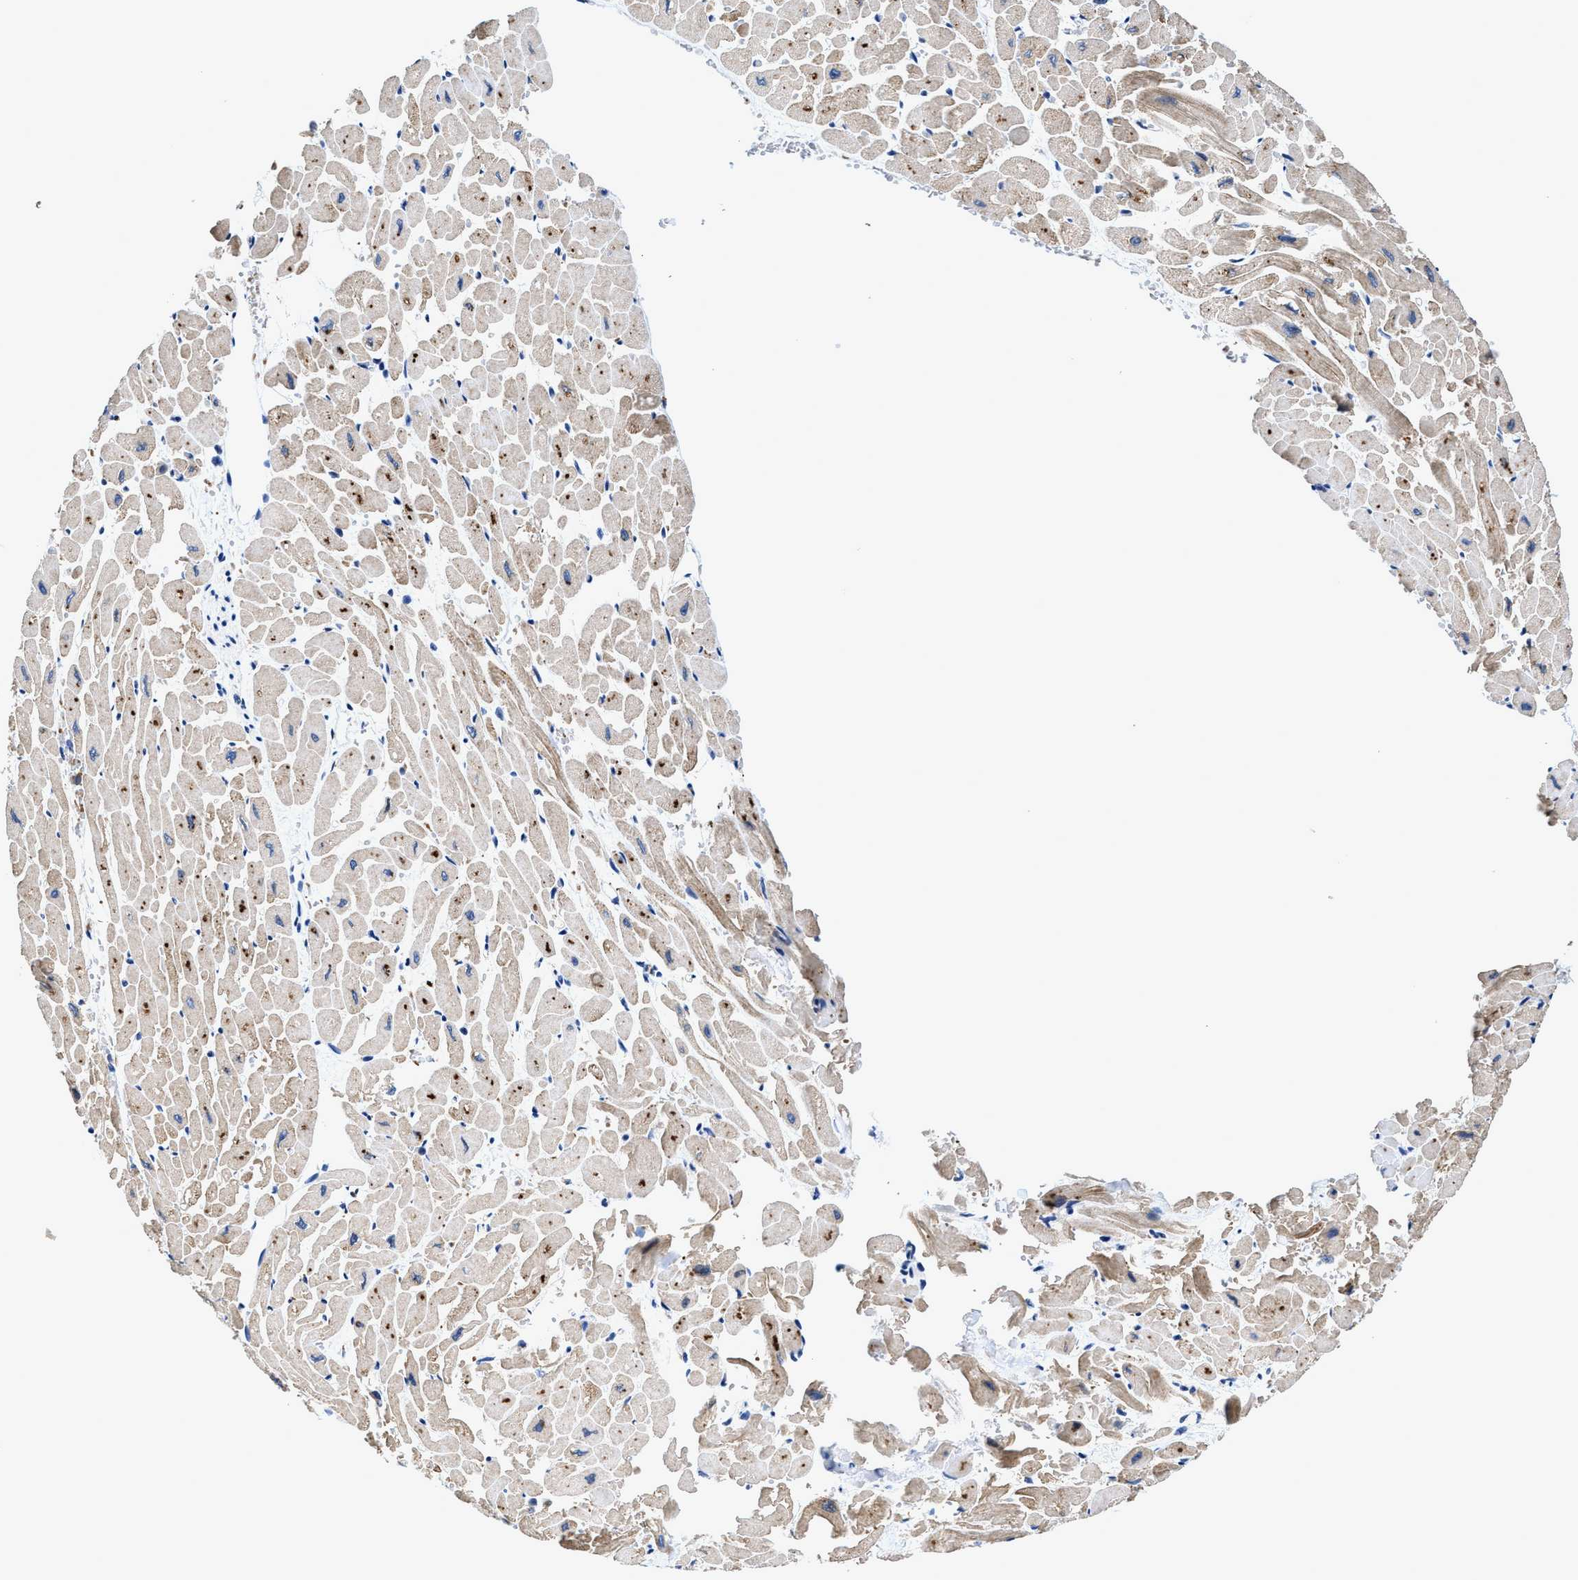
{"staining": {"intensity": "moderate", "quantity": ">75%", "location": "cytoplasmic/membranous"}, "tissue": "heart muscle", "cell_type": "Cardiomyocytes", "image_type": "normal", "snomed": [{"axis": "morphology", "description": "Normal tissue, NOS"}, {"axis": "topography", "description": "Heart"}], "caption": "The micrograph displays immunohistochemical staining of normal heart muscle. There is moderate cytoplasmic/membranous expression is present in approximately >75% of cardiomyocytes. Nuclei are stained in blue.", "gene": "RGS10", "patient": {"sex": "male", "age": 45}}